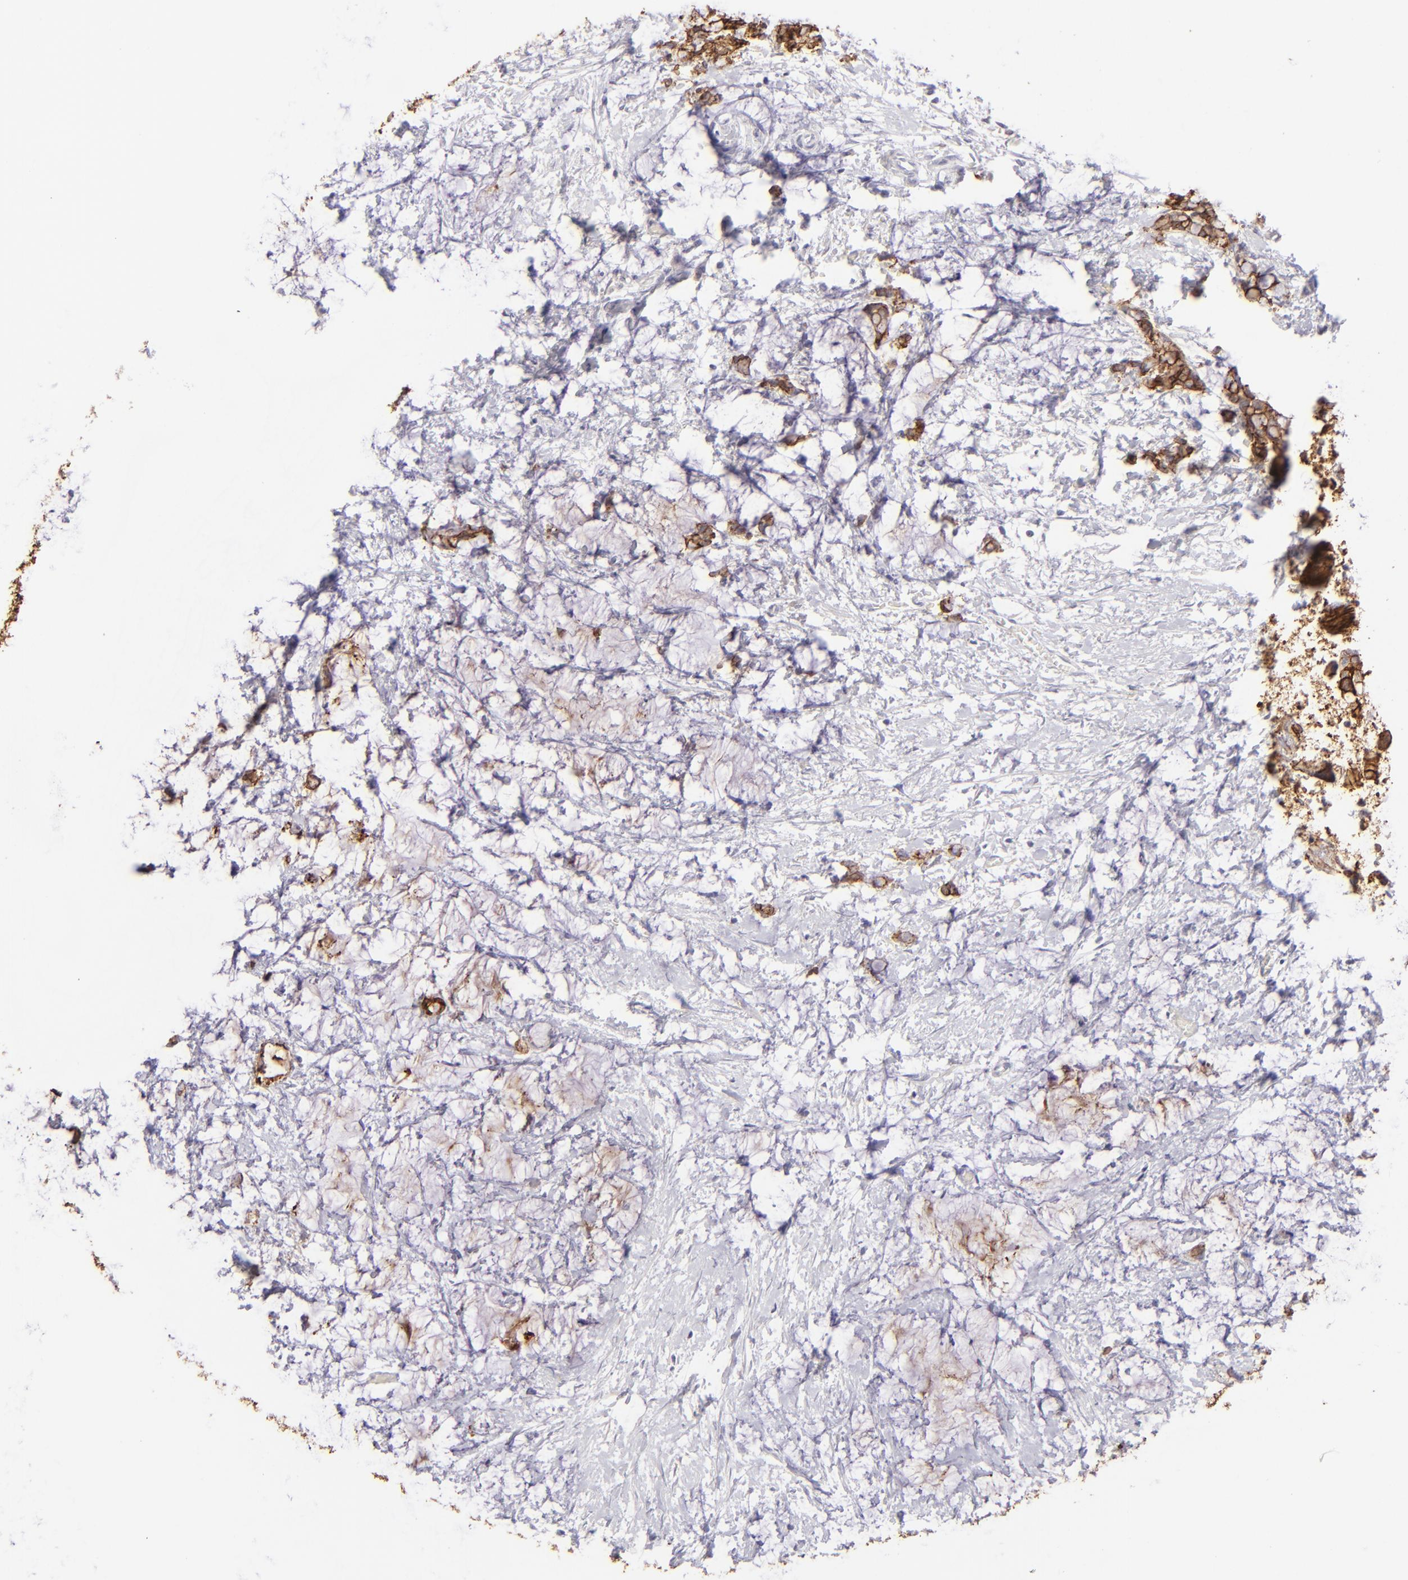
{"staining": {"intensity": "strong", "quantity": ">75%", "location": "cytoplasmic/membranous"}, "tissue": "colorectal cancer", "cell_type": "Tumor cells", "image_type": "cancer", "snomed": [{"axis": "morphology", "description": "Normal tissue, NOS"}, {"axis": "morphology", "description": "Adenocarcinoma, NOS"}, {"axis": "topography", "description": "Colon"}, {"axis": "topography", "description": "Peripheral nerve tissue"}], "caption": "Colorectal adenocarcinoma tissue reveals strong cytoplasmic/membranous staining in about >75% of tumor cells, visualized by immunohistochemistry.", "gene": "CLDN4", "patient": {"sex": "male", "age": 14}}